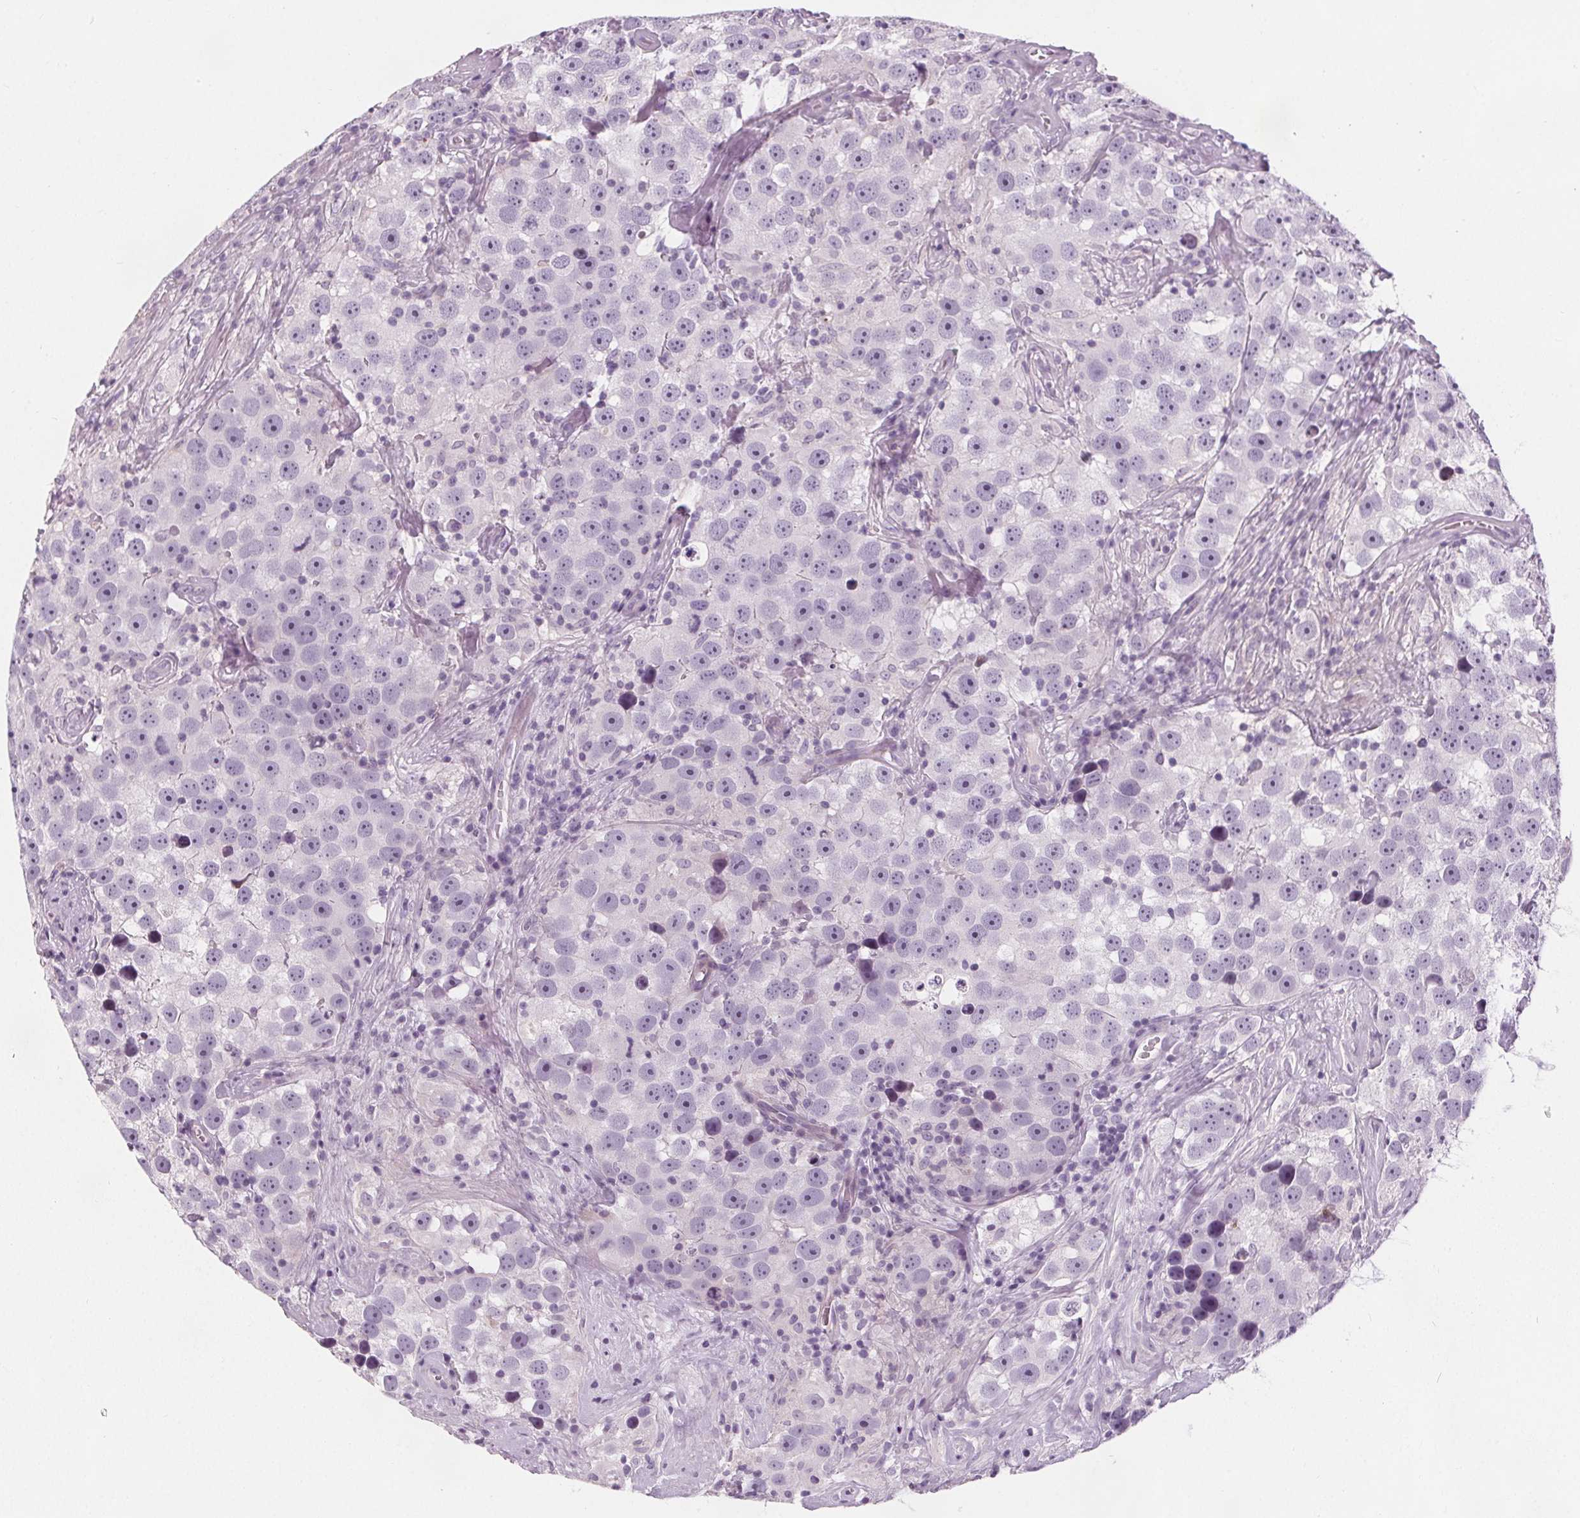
{"staining": {"intensity": "negative", "quantity": "none", "location": "none"}, "tissue": "testis cancer", "cell_type": "Tumor cells", "image_type": "cancer", "snomed": [{"axis": "morphology", "description": "Seminoma, NOS"}, {"axis": "topography", "description": "Testis"}], "caption": "Seminoma (testis) was stained to show a protein in brown. There is no significant positivity in tumor cells.", "gene": "SLC5A12", "patient": {"sex": "male", "age": 49}}